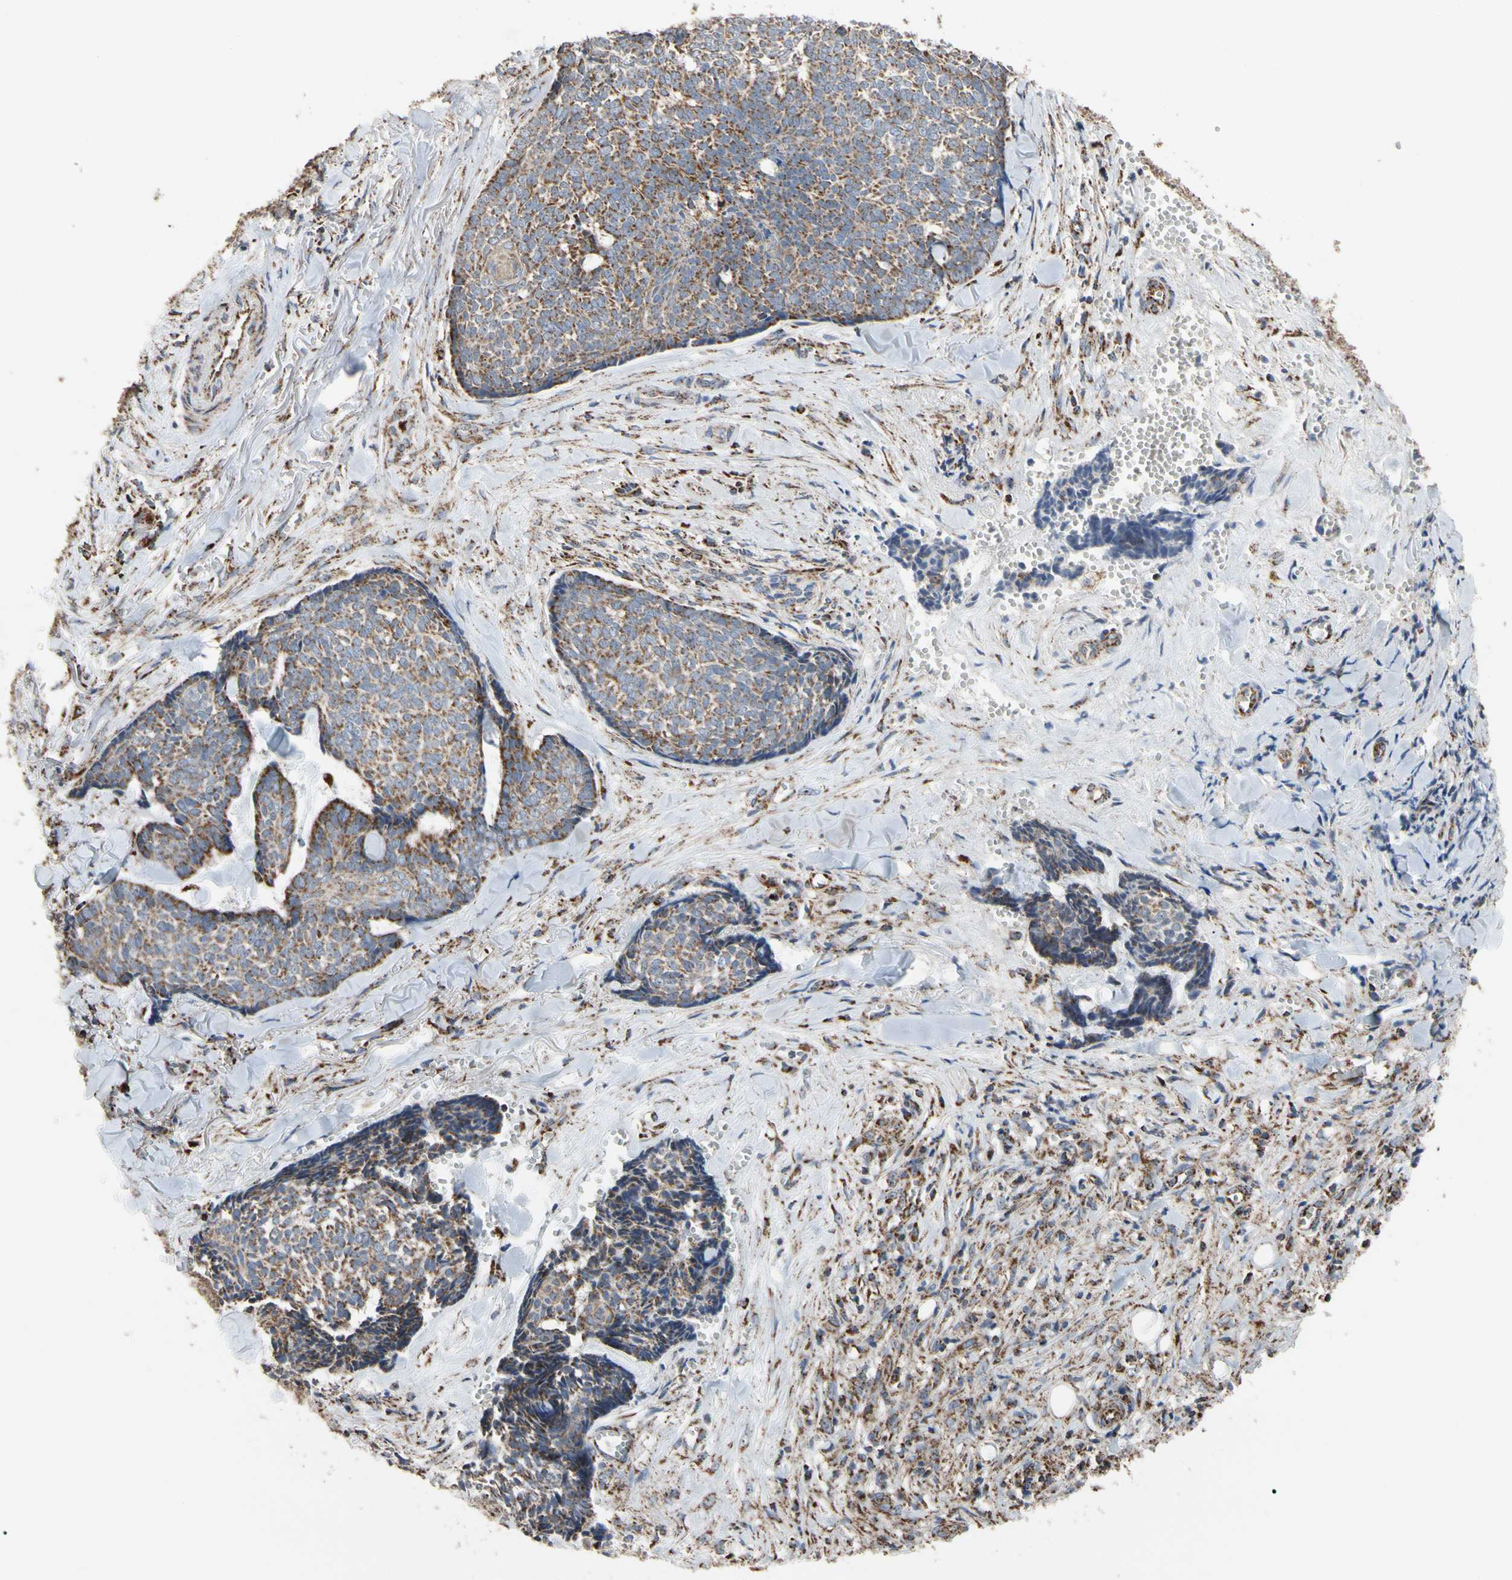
{"staining": {"intensity": "strong", "quantity": ">75%", "location": "cytoplasmic/membranous"}, "tissue": "skin cancer", "cell_type": "Tumor cells", "image_type": "cancer", "snomed": [{"axis": "morphology", "description": "Basal cell carcinoma"}, {"axis": "topography", "description": "Skin"}], "caption": "IHC image of neoplastic tissue: skin basal cell carcinoma stained using IHC exhibits high levels of strong protein expression localized specifically in the cytoplasmic/membranous of tumor cells, appearing as a cytoplasmic/membranous brown color.", "gene": "FAM110B", "patient": {"sex": "male", "age": 84}}